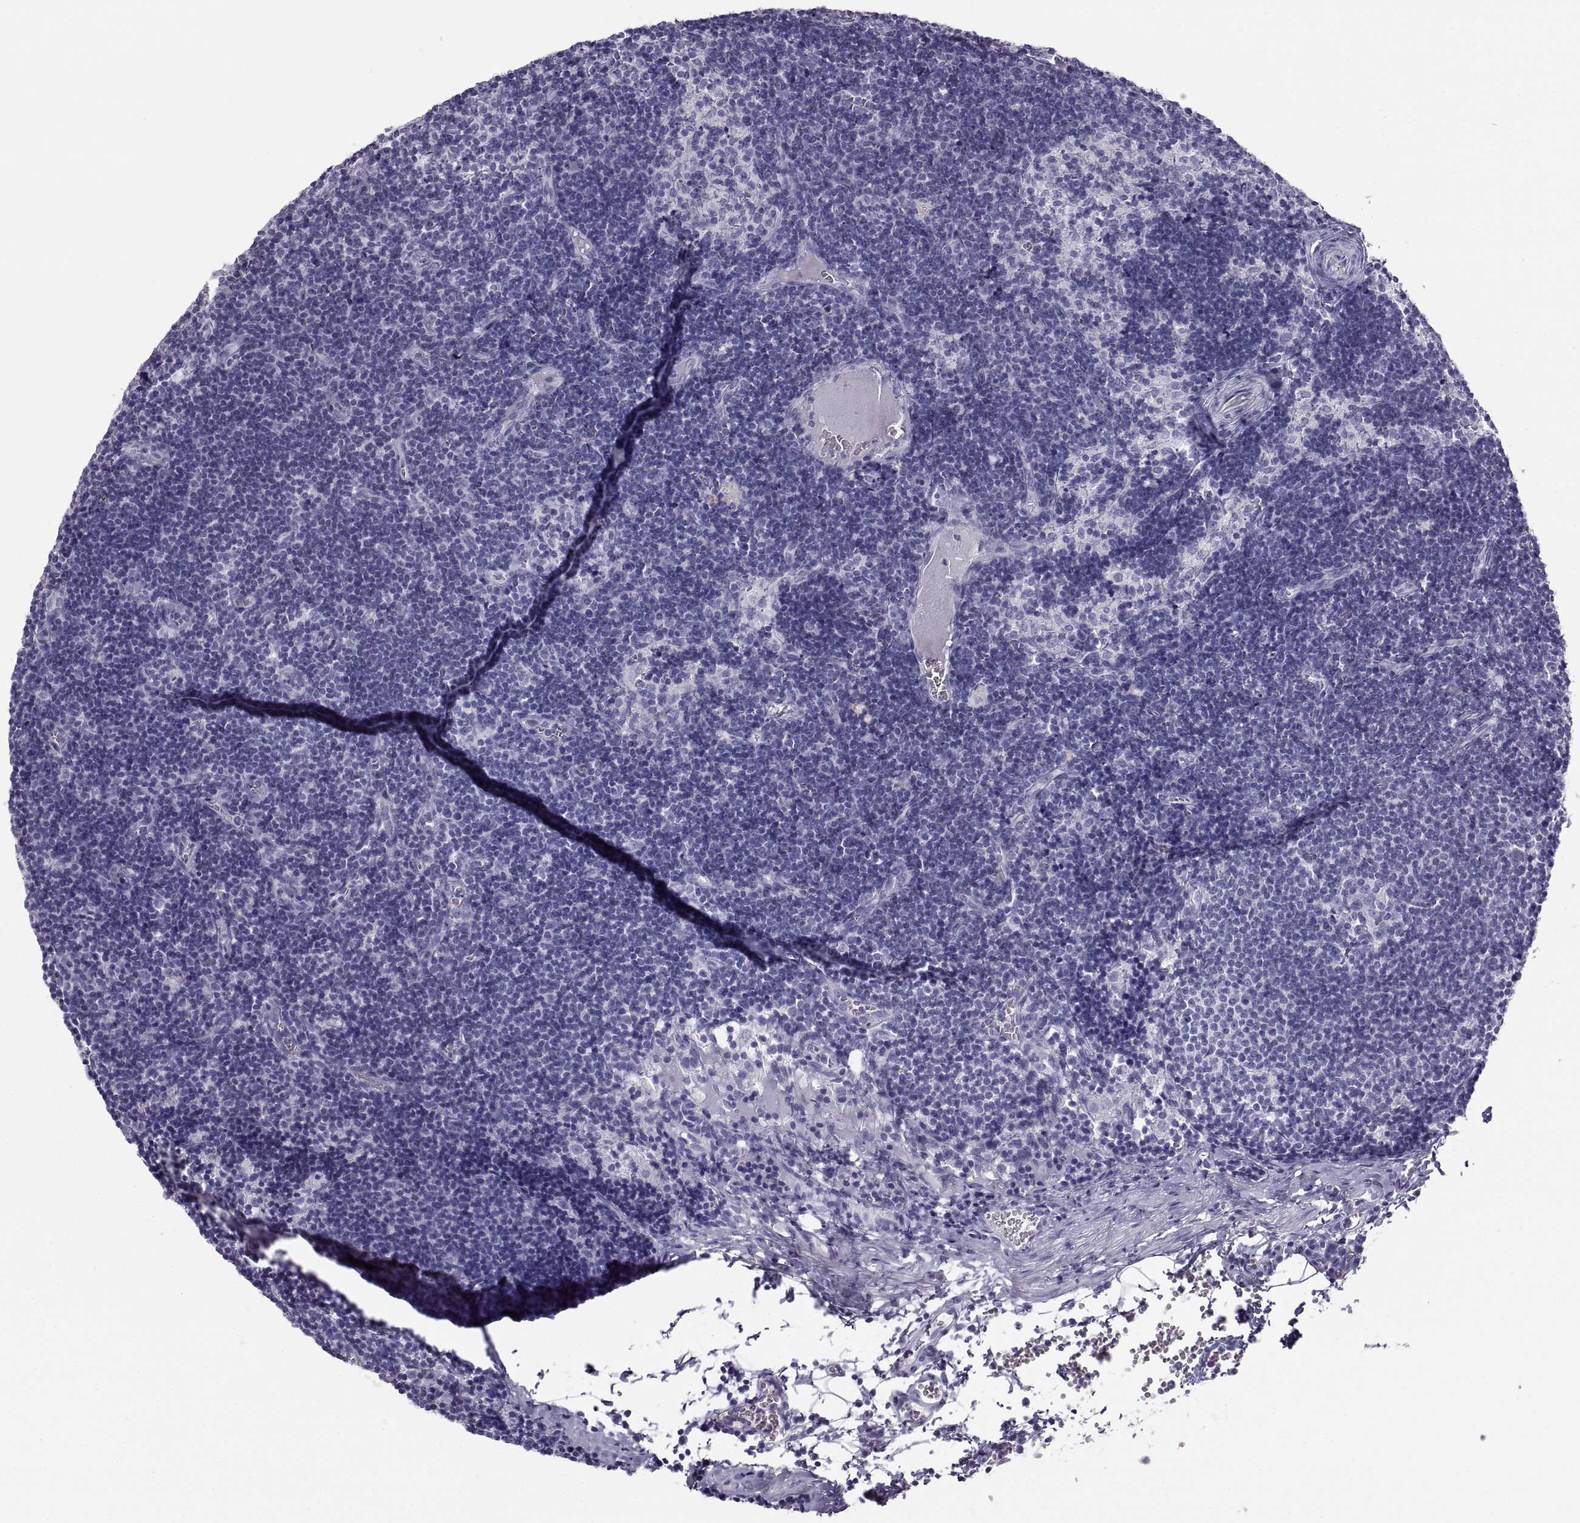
{"staining": {"intensity": "negative", "quantity": "none", "location": "none"}, "tissue": "lymph node", "cell_type": "Germinal center cells", "image_type": "normal", "snomed": [{"axis": "morphology", "description": "Normal tissue, NOS"}, {"axis": "topography", "description": "Lymph node"}], "caption": "This is a histopathology image of IHC staining of normal lymph node, which shows no positivity in germinal center cells. (DAB (3,3'-diaminobenzidine) immunohistochemistry visualized using brightfield microscopy, high magnification).", "gene": "SEMG1", "patient": {"sex": "female", "age": 50}}